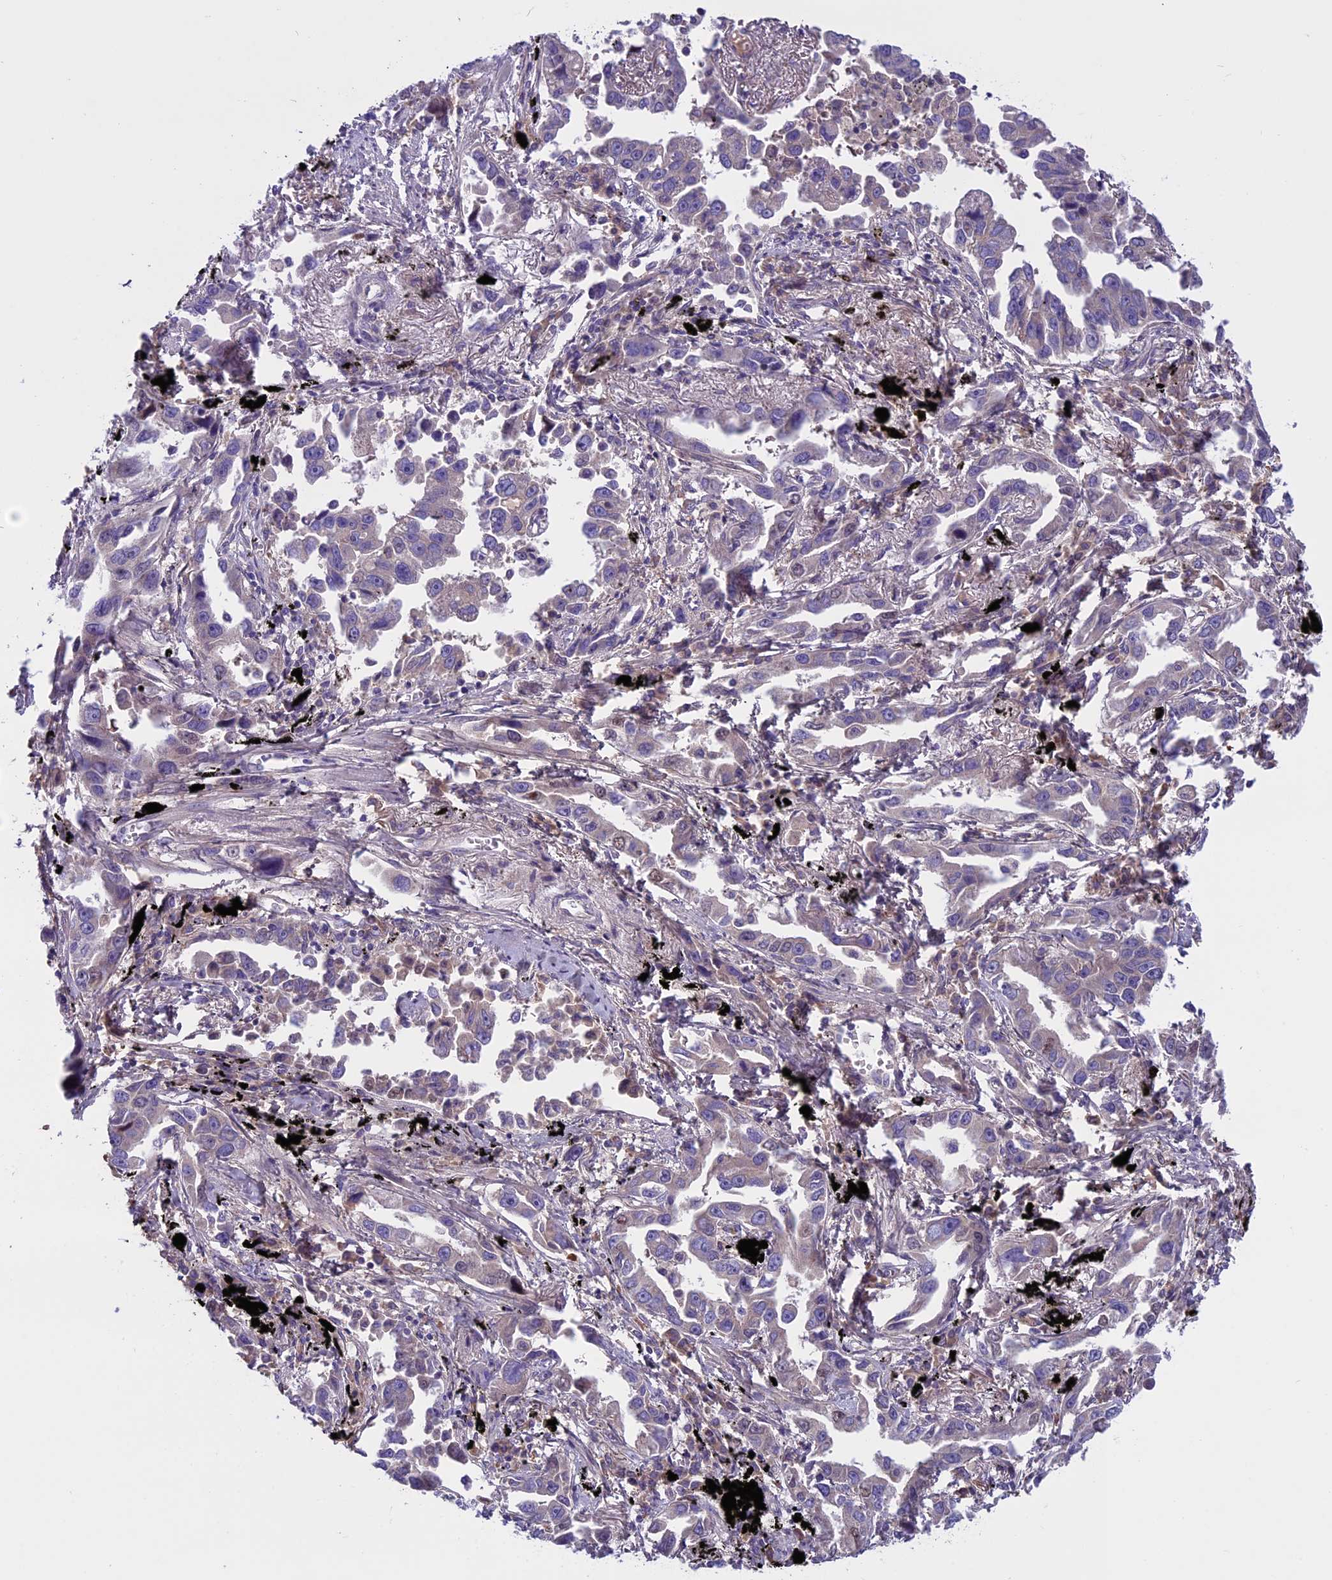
{"staining": {"intensity": "negative", "quantity": "none", "location": "none"}, "tissue": "lung cancer", "cell_type": "Tumor cells", "image_type": "cancer", "snomed": [{"axis": "morphology", "description": "Adenocarcinoma, NOS"}, {"axis": "topography", "description": "Lung"}], "caption": "Tumor cells are negative for protein expression in human lung cancer. (DAB IHC with hematoxylin counter stain).", "gene": "DCTN5", "patient": {"sex": "male", "age": 67}}